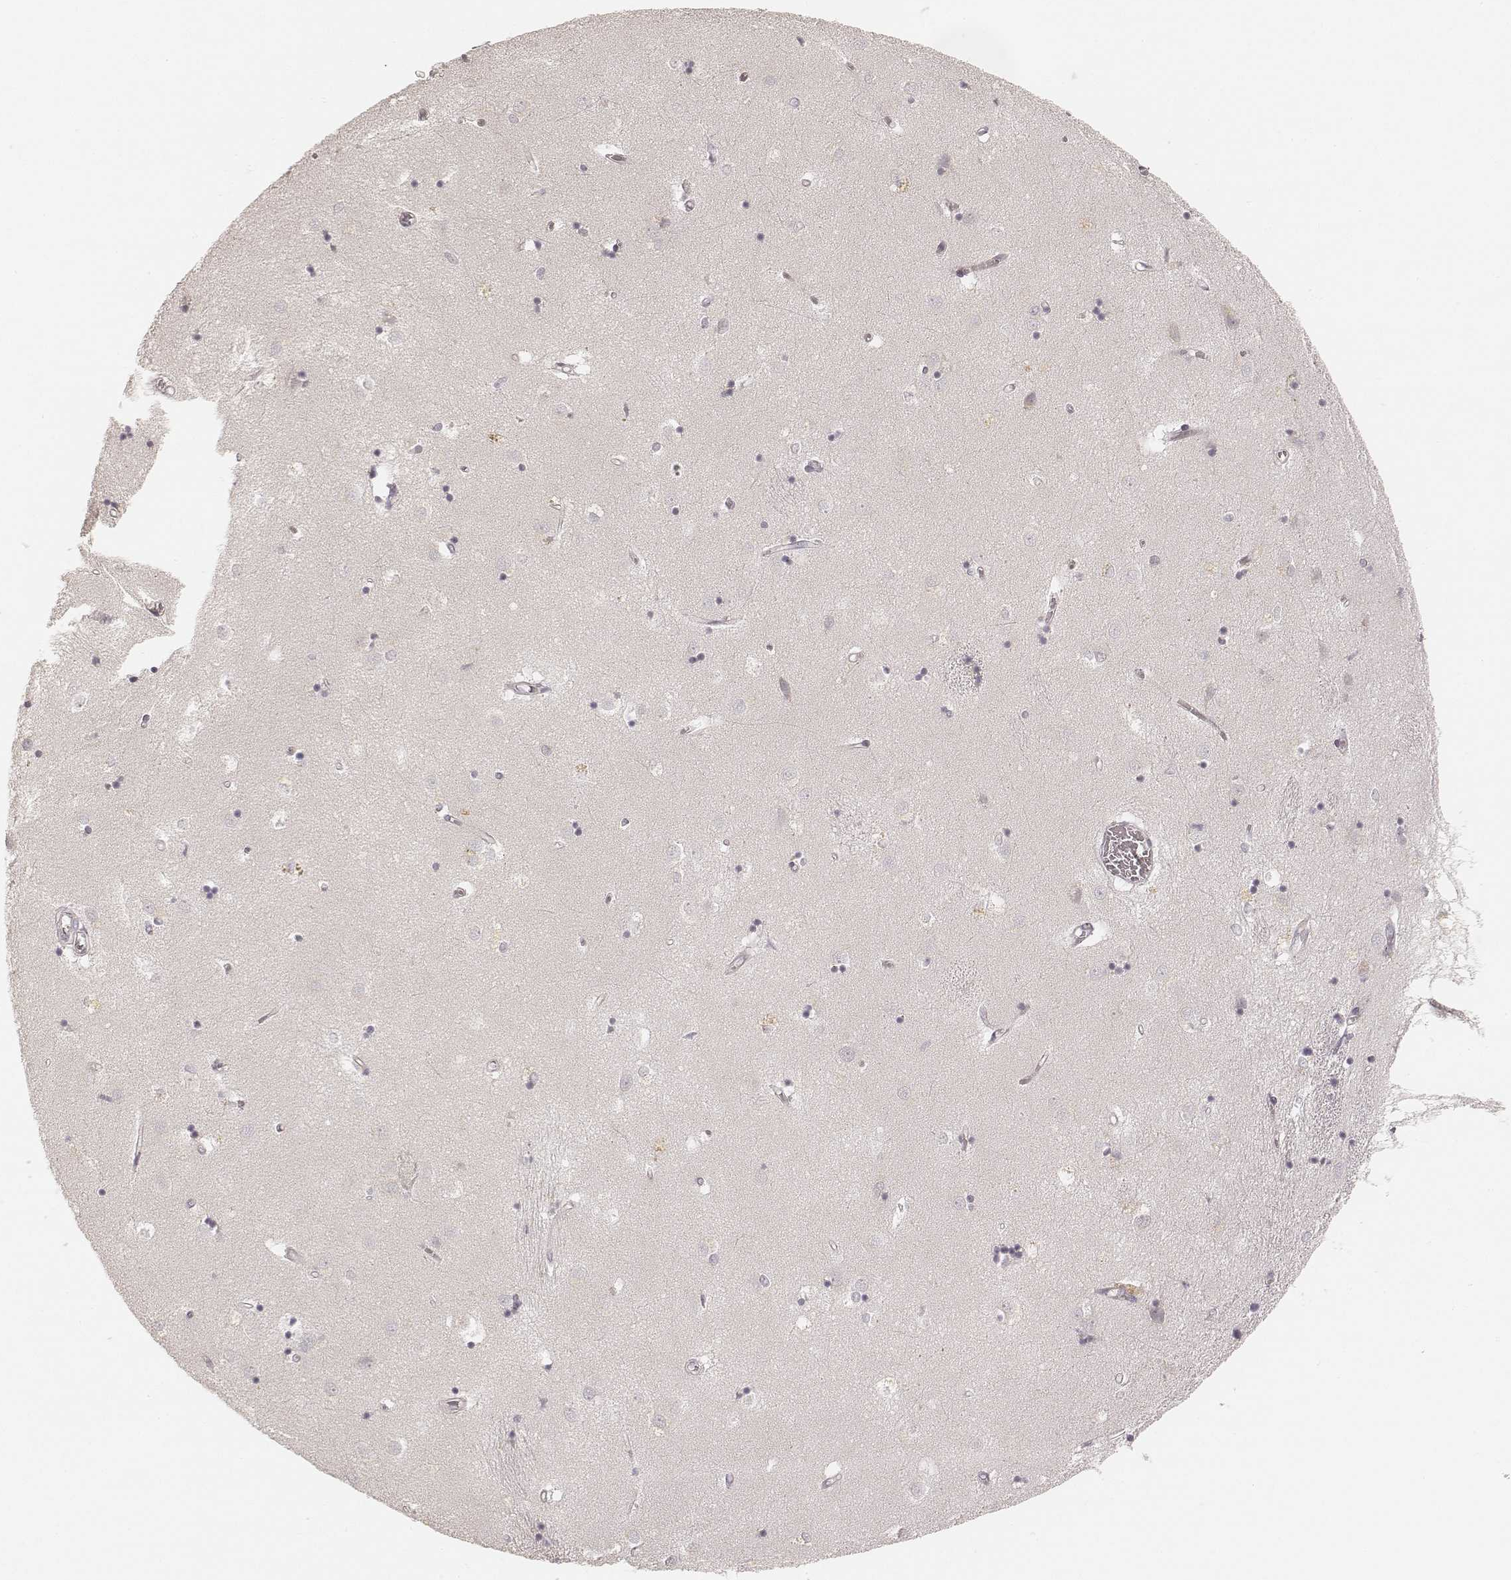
{"staining": {"intensity": "negative", "quantity": "none", "location": "none"}, "tissue": "caudate", "cell_type": "Glial cells", "image_type": "normal", "snomed": [{"axis": "morphology", "description": "Normal tissue, NOS"}, {"axis": "topography", "description": "Lateral ventricle wall"}], "caption": "This is an immunohistochemistry (IHC) histopathology image of normal caudate. There is no expression in glial cells.", "gene": "GORASP2", "patient": {"sex": "male", "age": 54}}